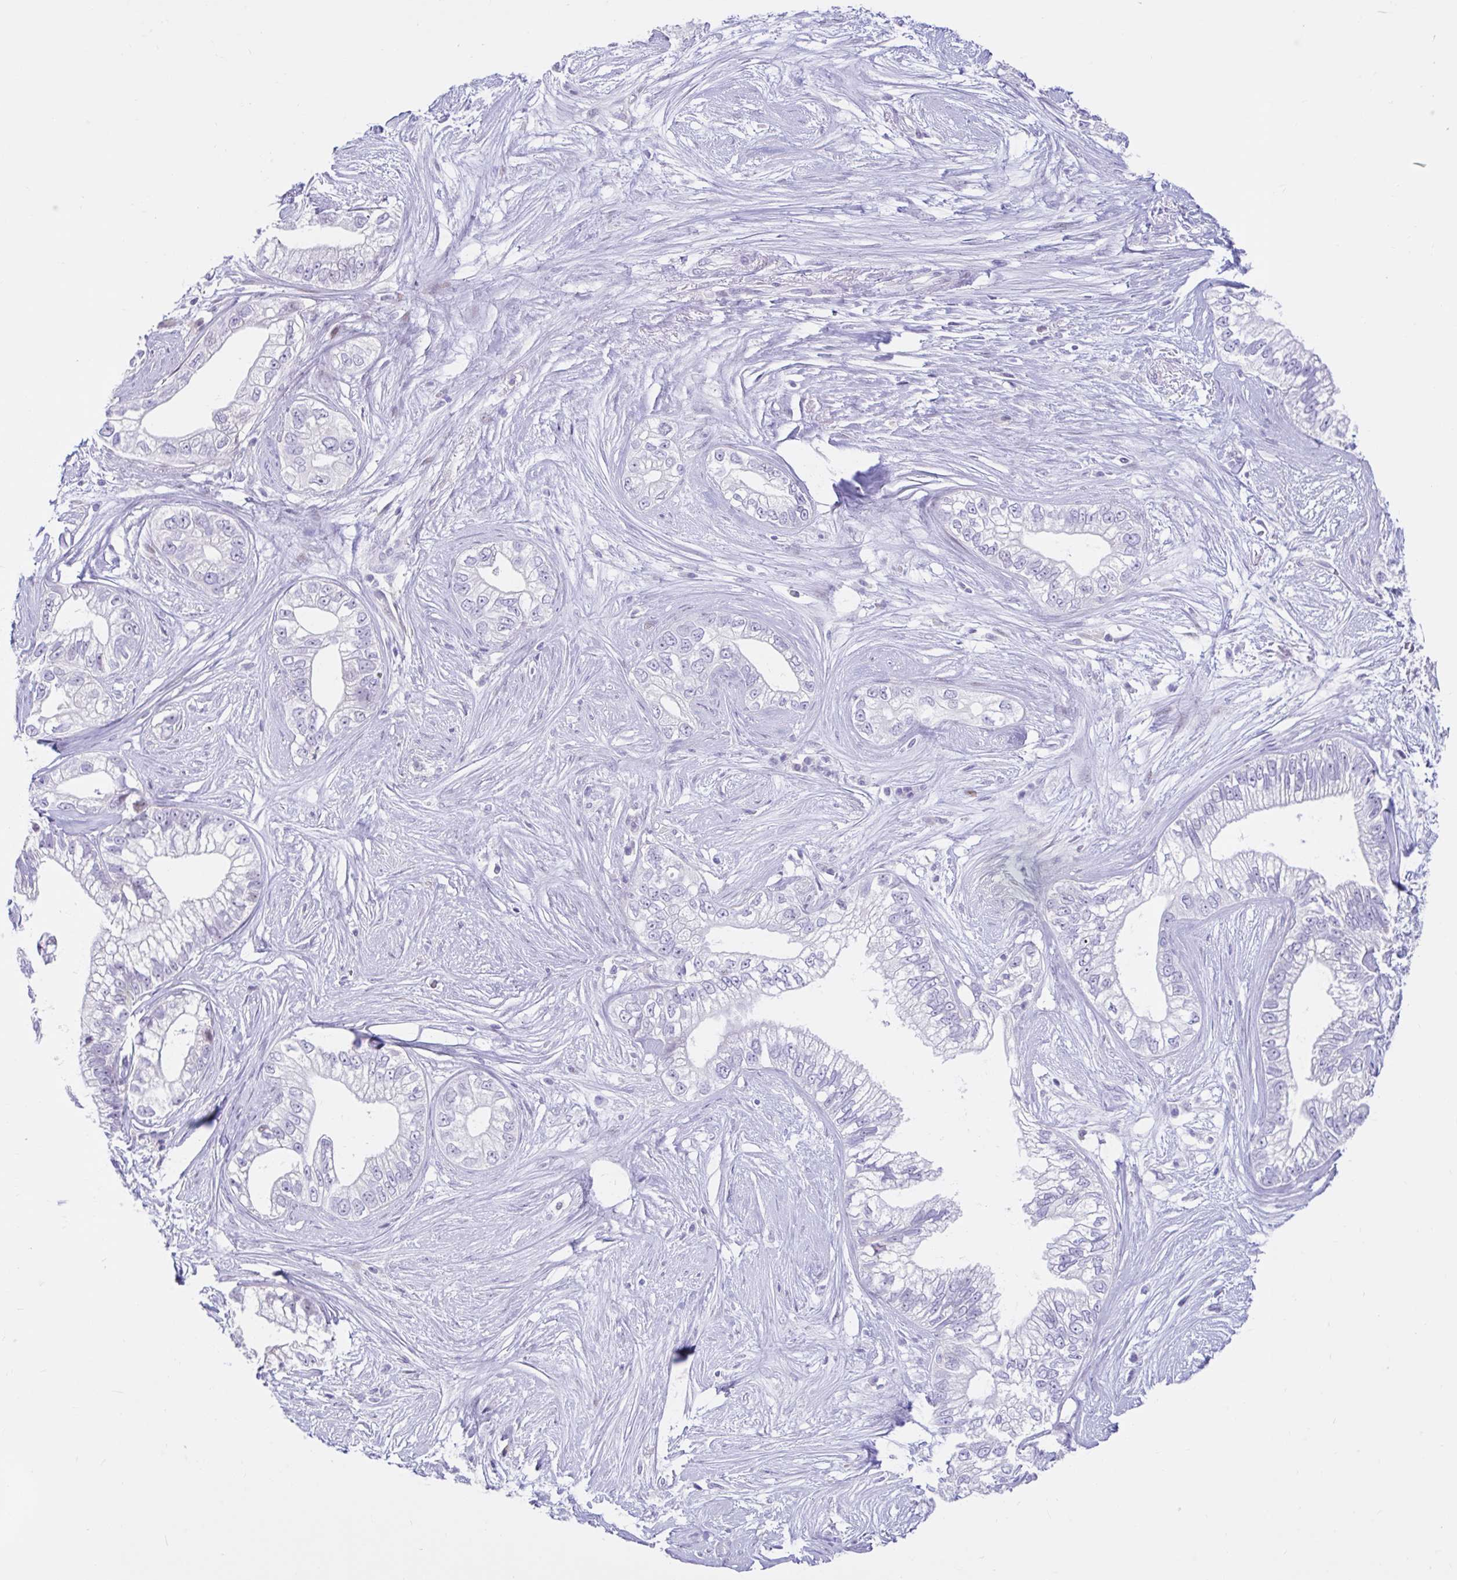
{"staining": {"intensity": "negative", "quantity": "none", "location": "none"}, "tissue": "pancreatic cancer", "cell_type": "Tumor cells", "image_type": "cancer", "snomed": [{"axis": "morphology", "description": "Adenocarcinoma, NOS"}, {"axis": "topography", "description": "Pancreas"}], "caption": "This is an immunohistochemistry image of pancreatic cancer (adenocarcinoma). There is no staining in tumor cells.", "gene": "NHLH2", "patient": {"sex": "male", "age": 70}}